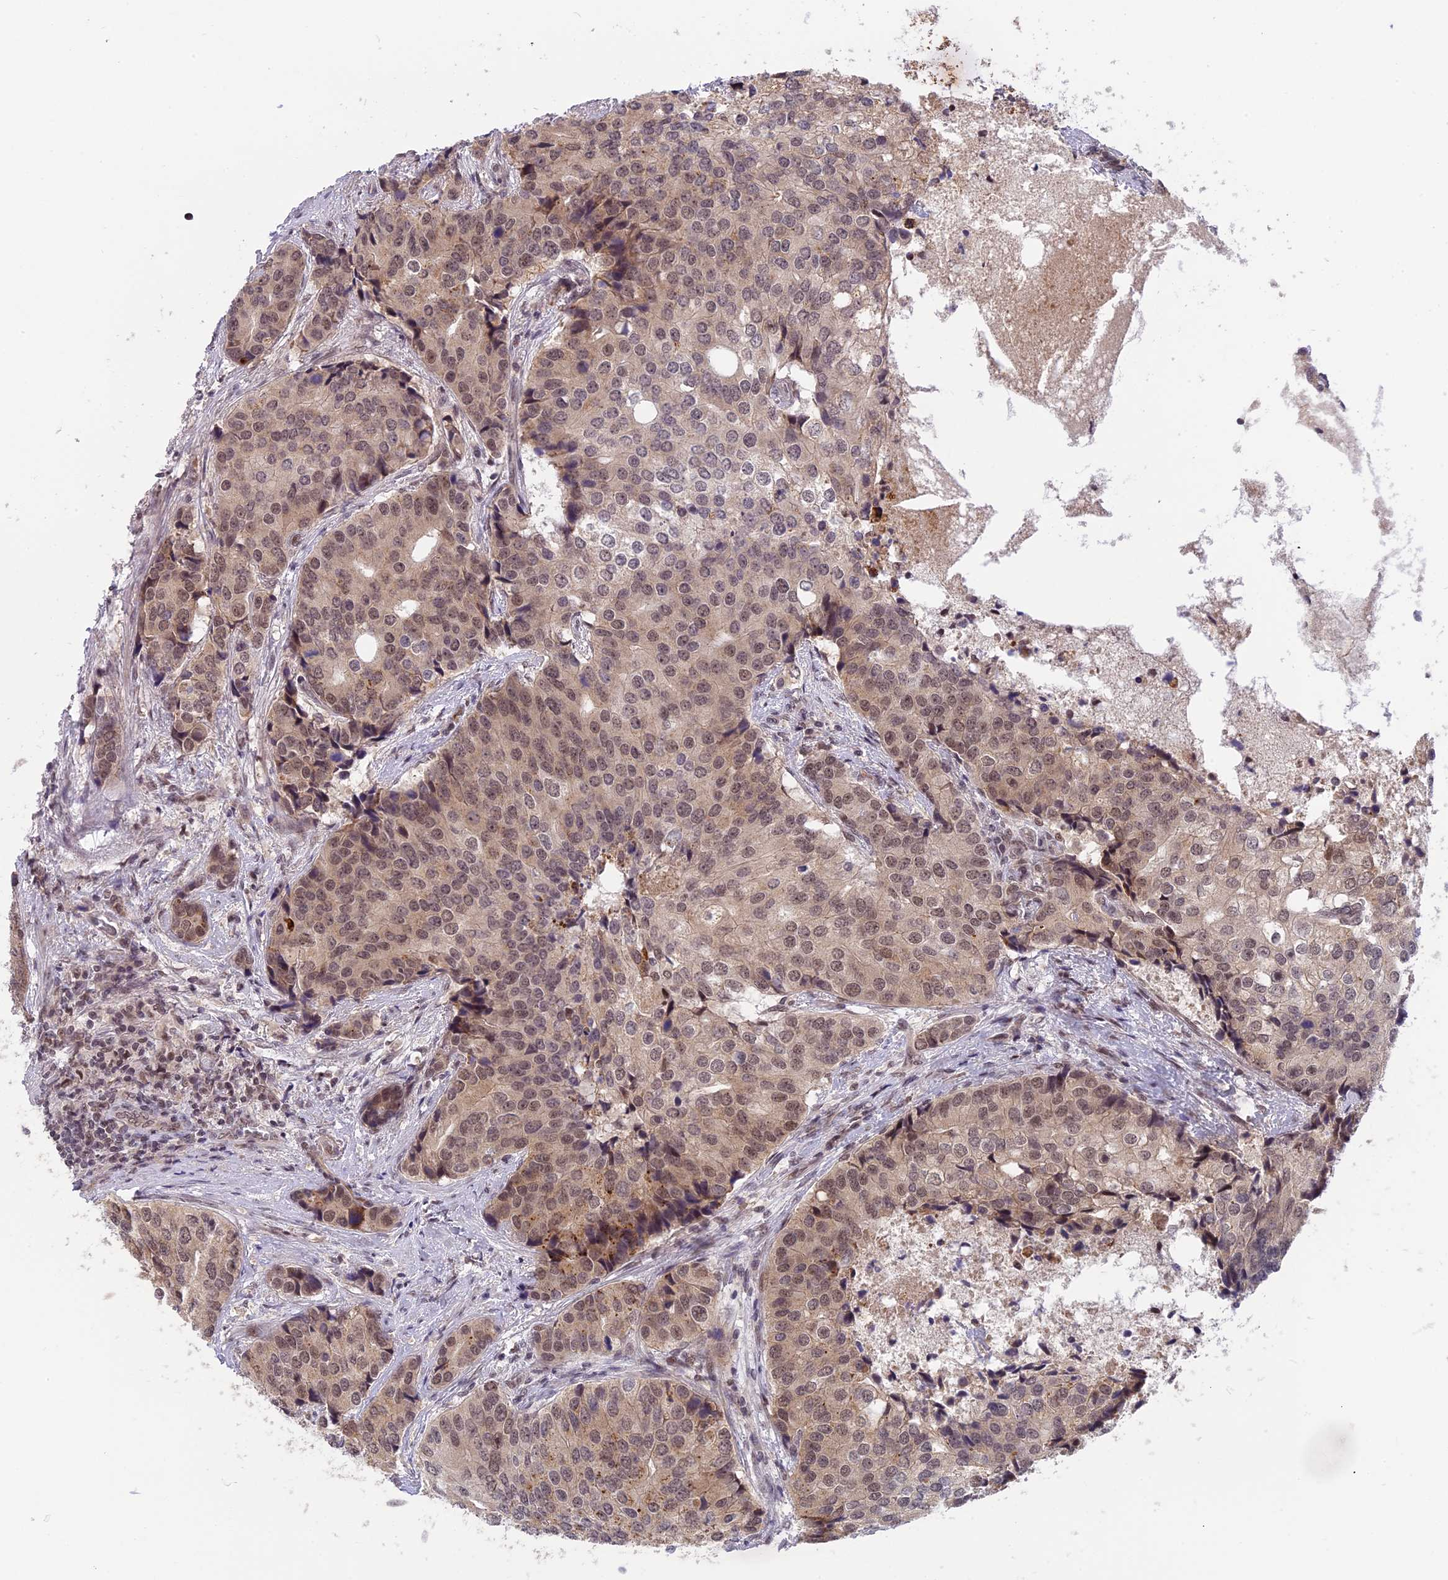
{"staining": {"intensity": "moderate", "quantity": ">75%", "location": "nuclear"}, "tissue": "prostate cancer", "cell_type": "Tumor cells", "image_type": "cancer", "snomed": [{"axis": "morphology", "description": "Adenocarcinoma, High grade"}, {"axis": "topography", "description": "Prostate"}], "caption": "Human prostate cancer (high-grade adenocarcinoma) stained for a protein (brown) demonstrates moderate nuclear positive expression in about >75% of tumor cells.", "gene": "POLR2C", "patient": {"sex": "male", "age": 62}}